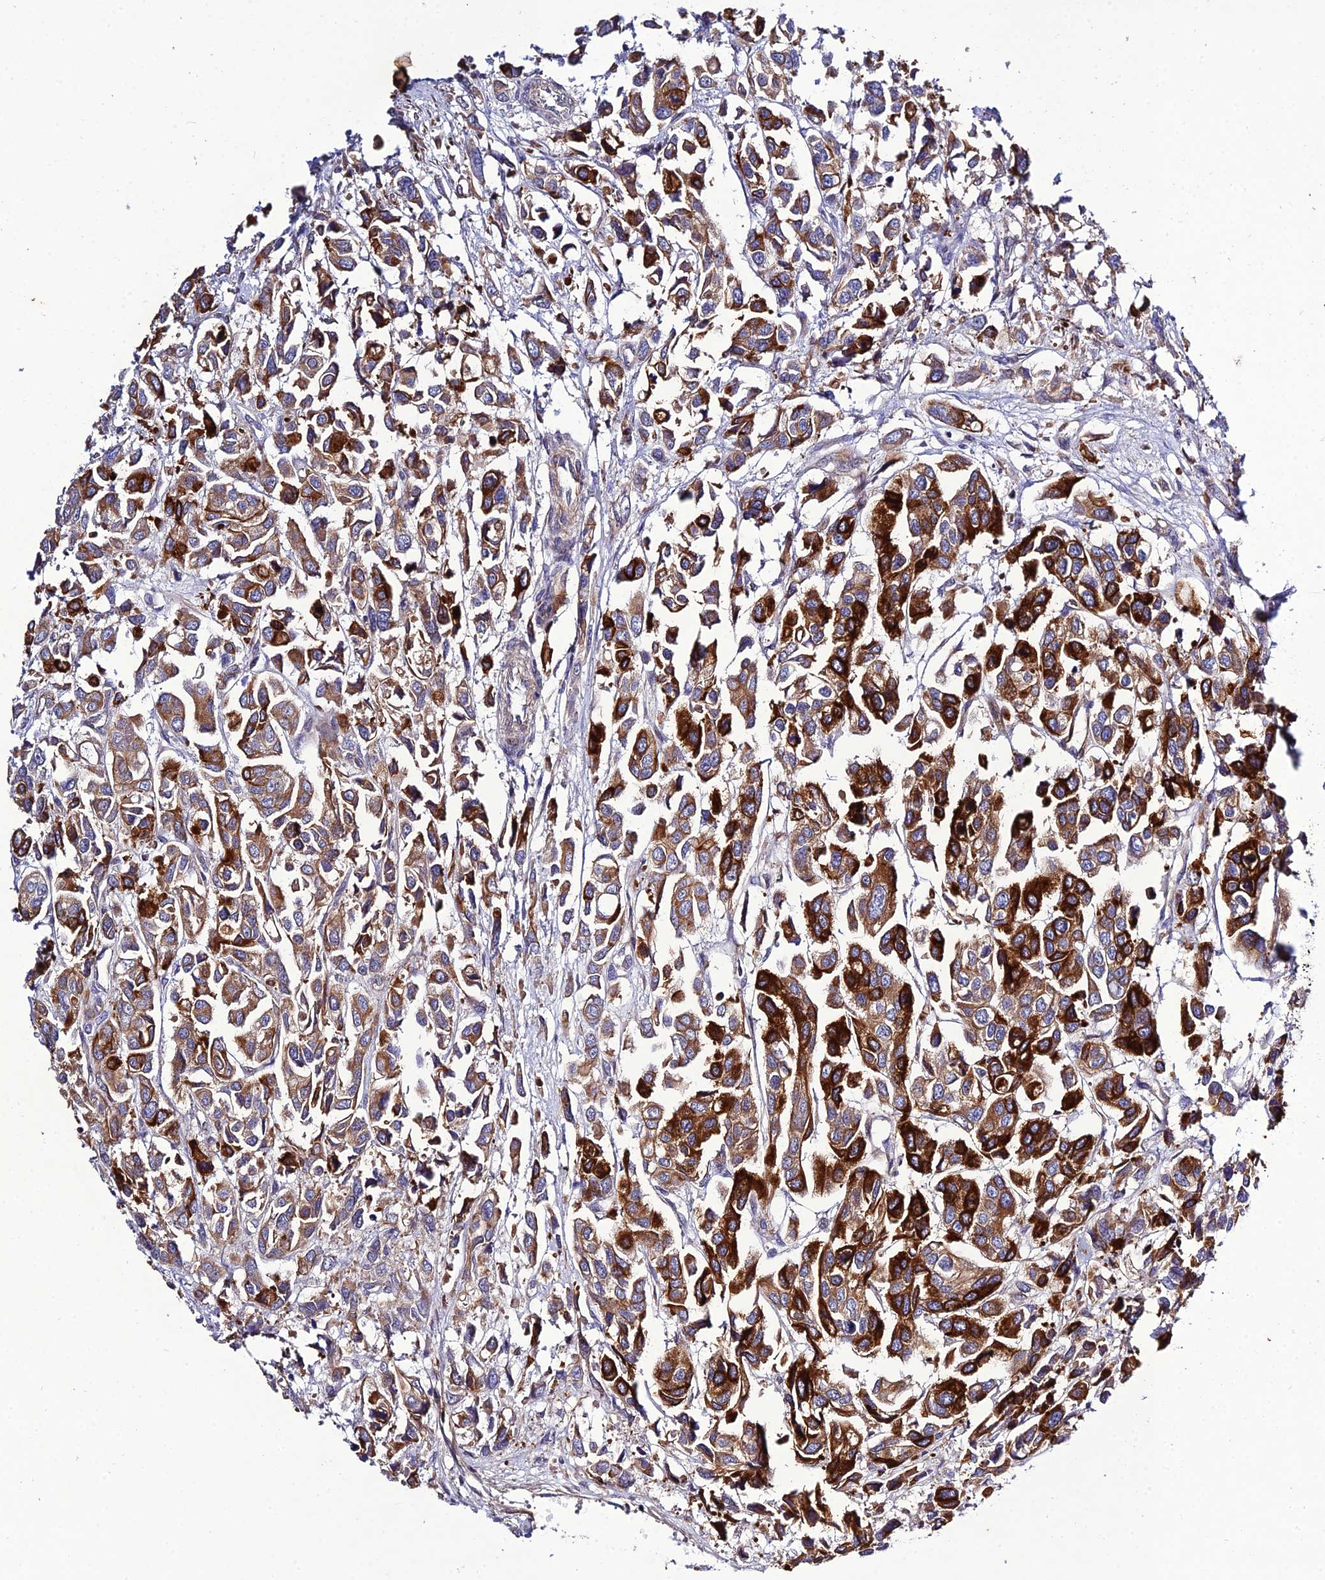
{"staining": {"intensity": "strong", "quantity": "25%-75%", "location": "cytoplasmic/membranous"}, "tissue": "urothelial cancer", "cell_type": "Tumor cells", "image_type": "cancer", "snomed": [{"axis": "morphology", "description": "Urothelial carcinoma, High grade"}, {"axis": "topography", "description": "Urinary bladder"}], "caption": "Tumor cells display strong cytoplasmic/membranous staining in approximately 25%-75% of cells in high-grade urothelial carcinoma.", "gene": "ARL6IP1", "patient": {"sex": "male", "age": 67}}